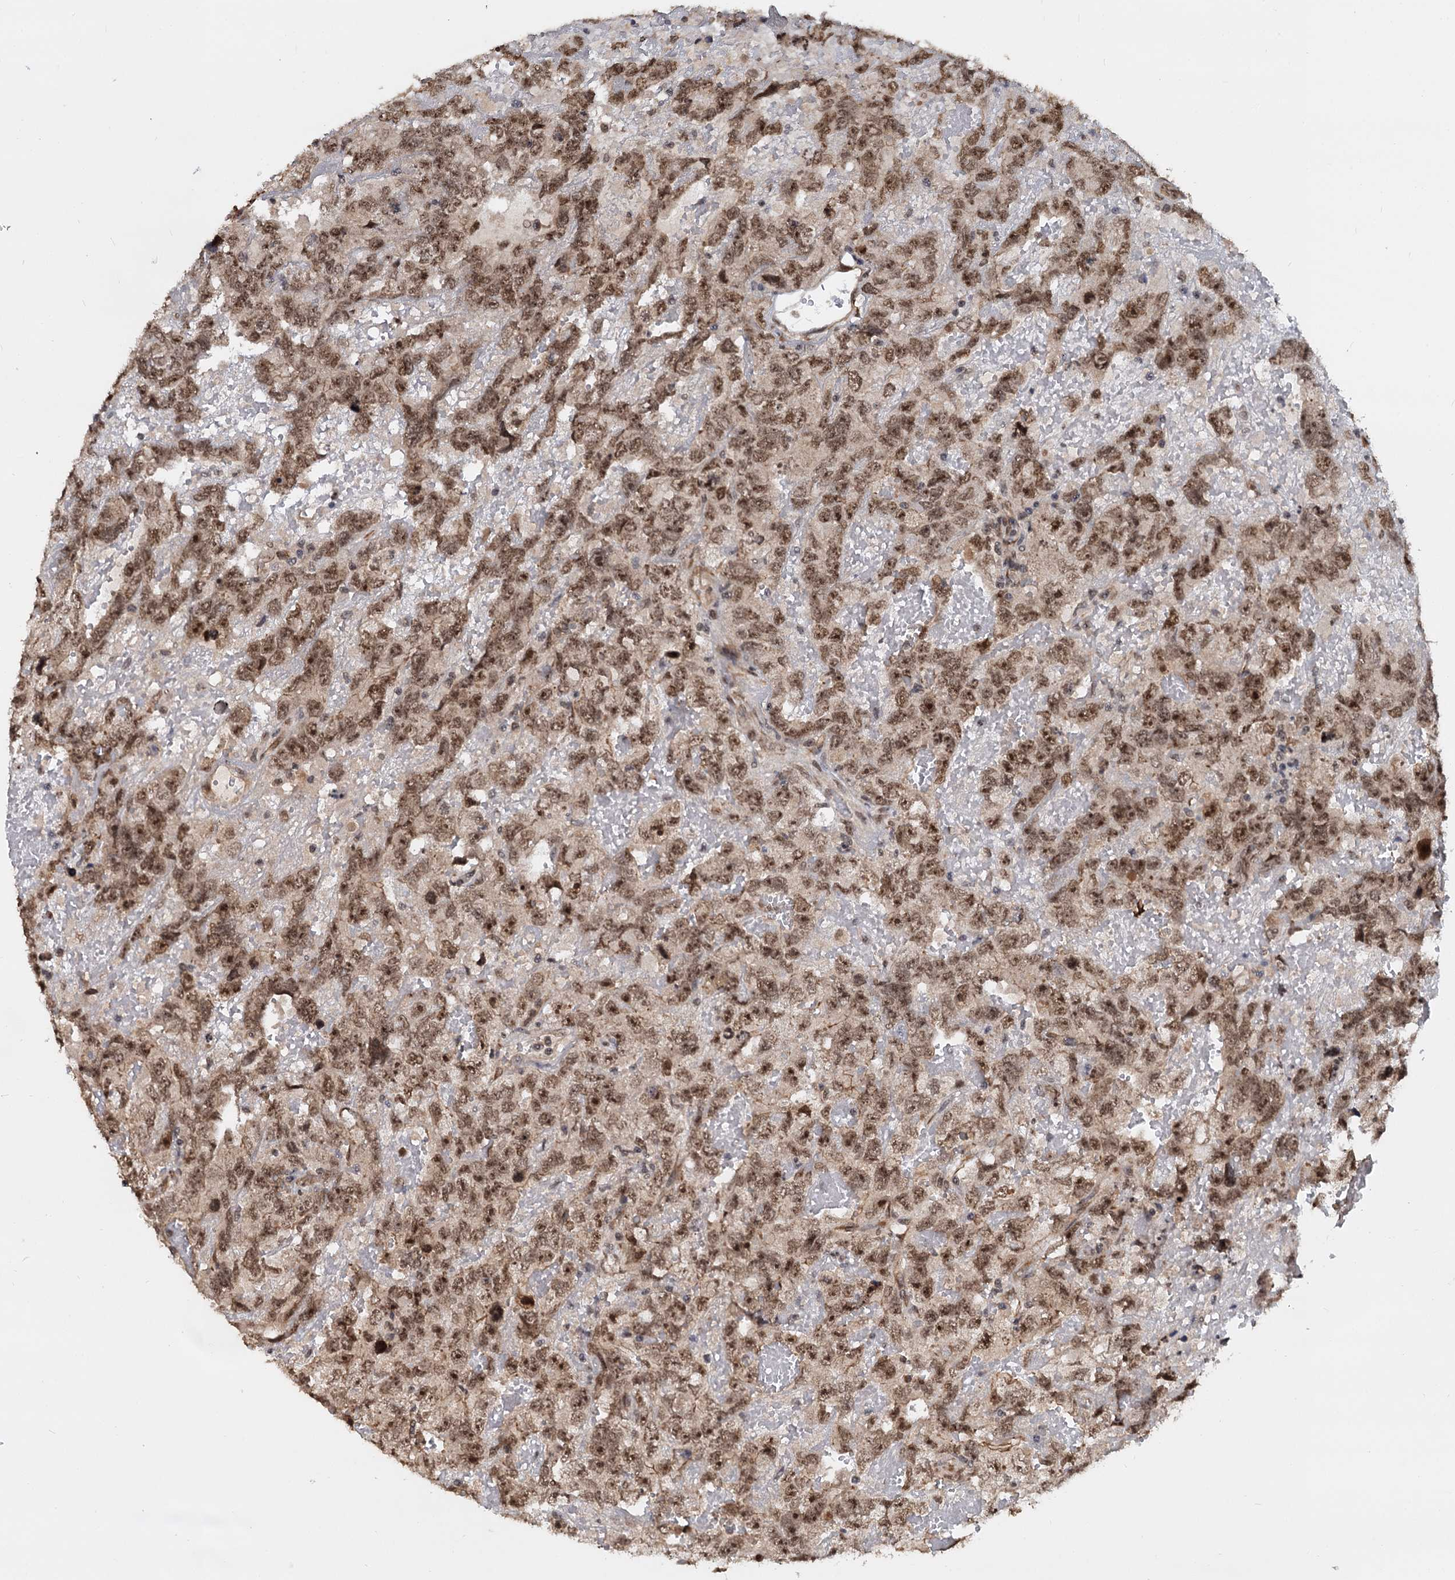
{"staining": {"intensity": "moderate", "quantity": ">75%", "location": "cytoplasmic/membranous,nuclear"}, "tissue": "testis cancer", "cell_type": "Tumor cells", "image_type": "cancer", "snomed": [{"axis": "morphology", "description": "Carcinoma, Embryonal, NOS"}, {"axis": "topography", "description": "Testis"}], "caption": "Human testis cancer stained with a protein marker displays moderate staining in tumor cells.", "gene": "FAM216B", "patient": {"sex": "male", "age": 45}}